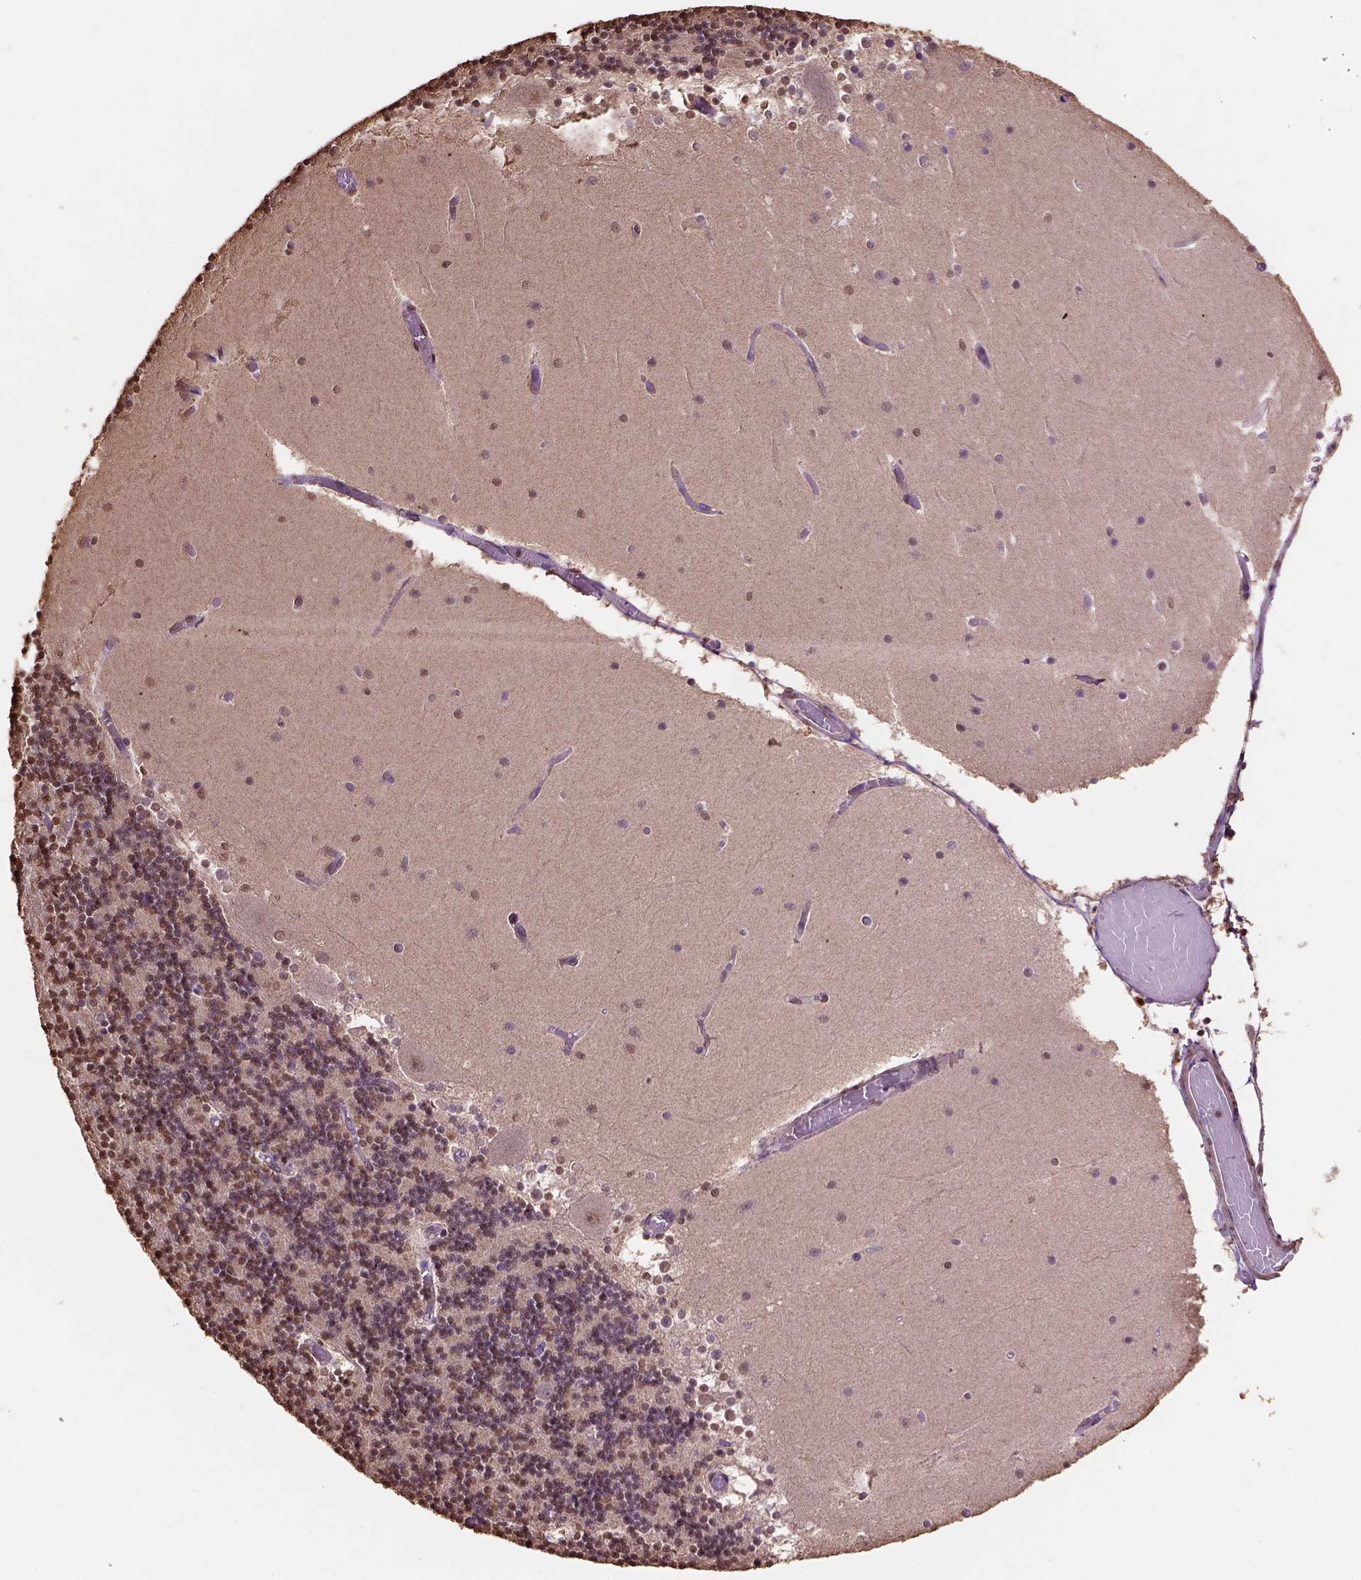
{"staining": {"intensity": "moderate", "quantity": ">75%", "location": "nuclear"}, "tissue": "cerebellum", "cell_type": "Cells in granular layer", "image_type": "normal", "snomed": [{"axis": "morphology", "description": "Normal tissue, NOS"}, {"axis": "topography", "description": "Cerebellum"}], "caption": "Immunohistochemical staining of normal cerebellum shows medium levels of moderate nuclear staining in approximately >75% of cells in granular layer. (DAB (3,3'-diaminobenzidine) IHC, brown staining for protein, blue staining for nuclei).", "gene": "CSTF2T", "patient": {"sex": "female", "age": 28}}